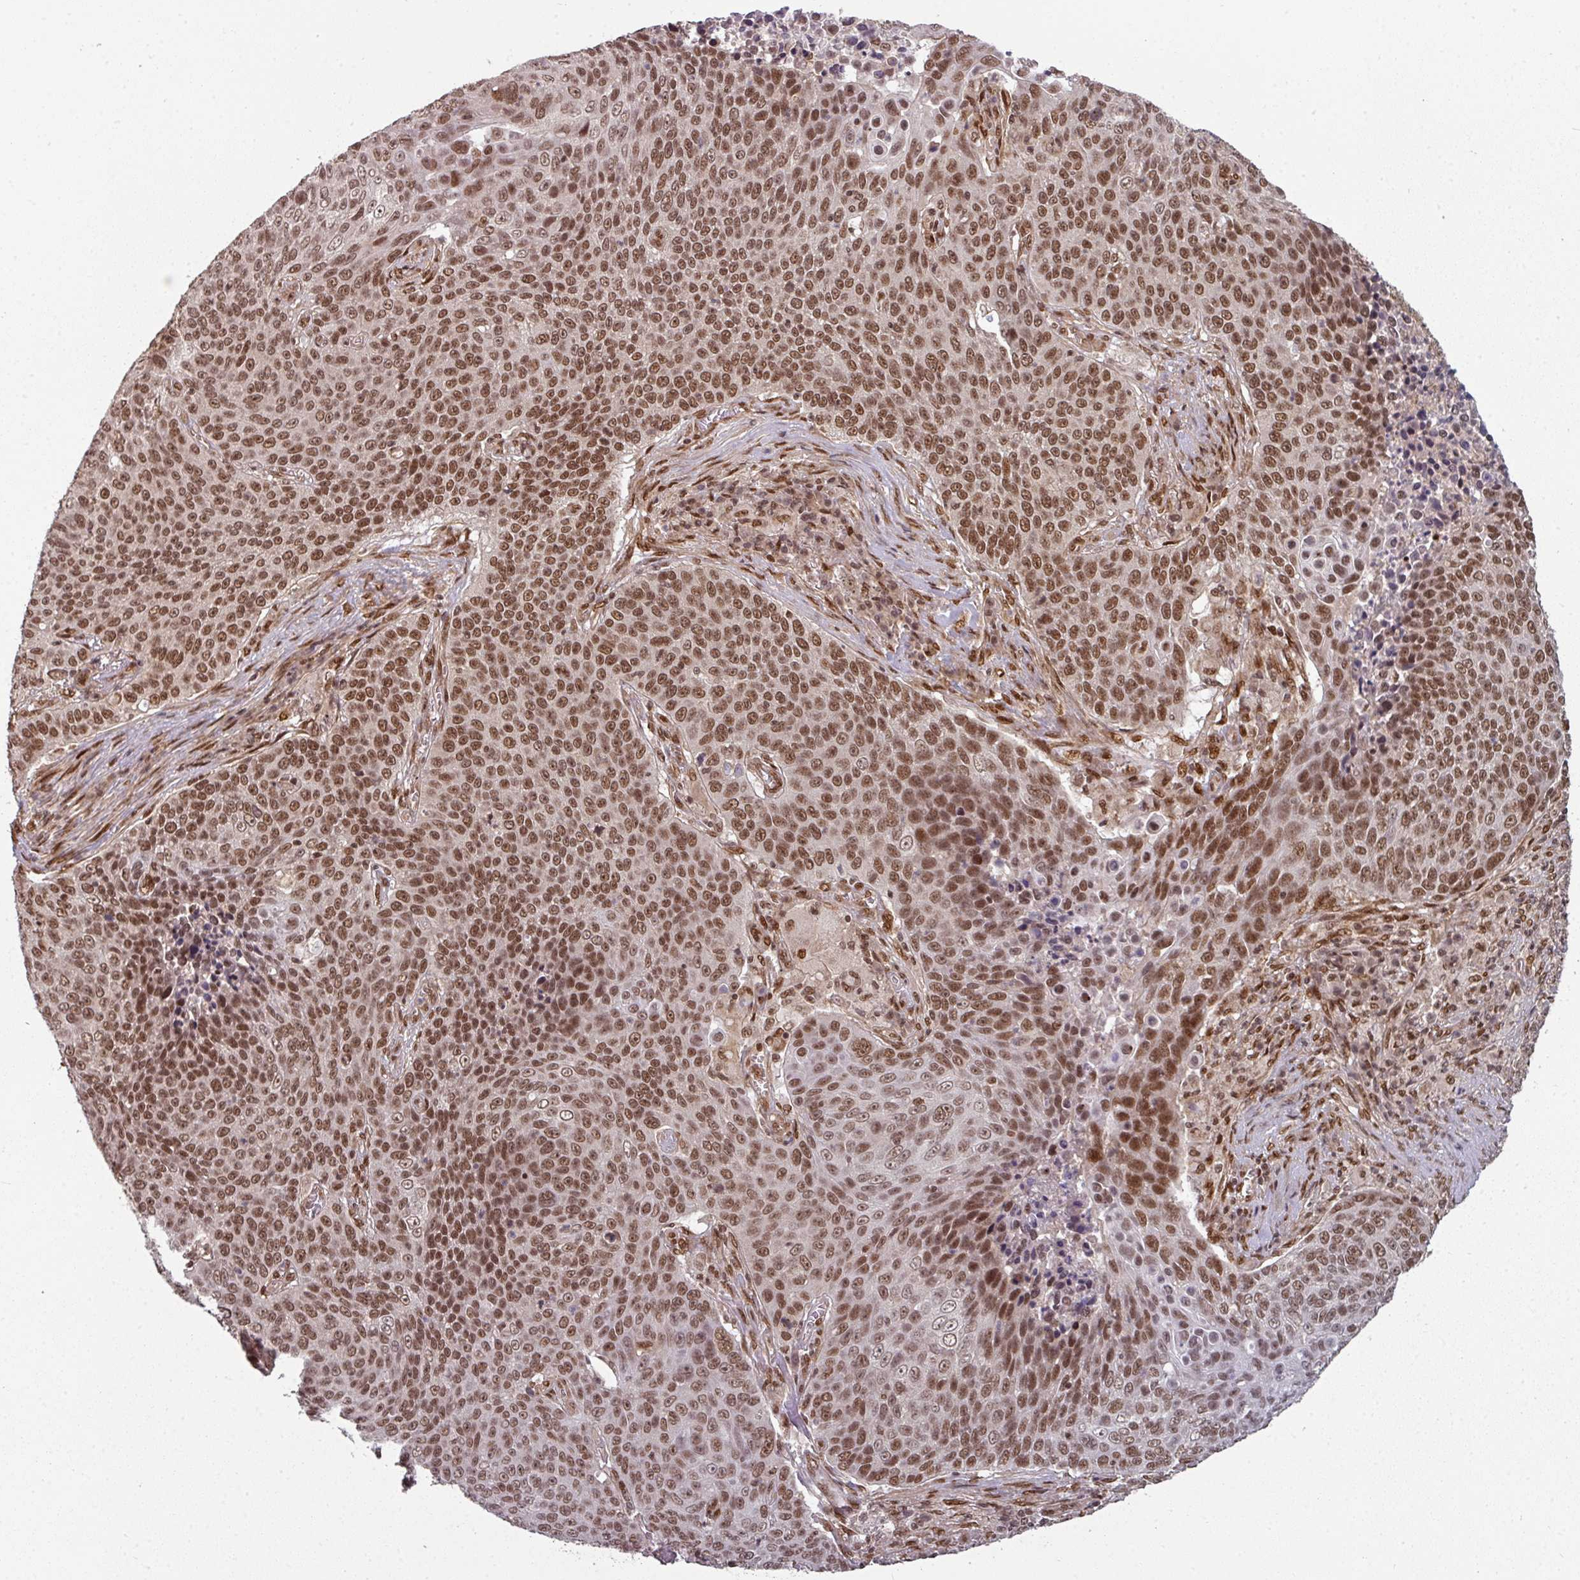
{"staining": {"intensity": "moderate", "quantity": ">75%", "location": "nuclear"}, "tissue": "lung cancer", "cell_type": "Tumor cells", "image_type": "cancer", "snomed": [{"axis": "morphology", "description": "Squamous cell carcinoma, NOS"}, {"axis": "topography", "description": "Lung"}], "caption": "Squamous cell carcinoma (lung) stained with DAB immunohistochemistry shows medium levels of moderate nuclear expression in about >75% of tumor cells.", "gene": "SIK3", "patient": {"sex": "male", "age": 78}}